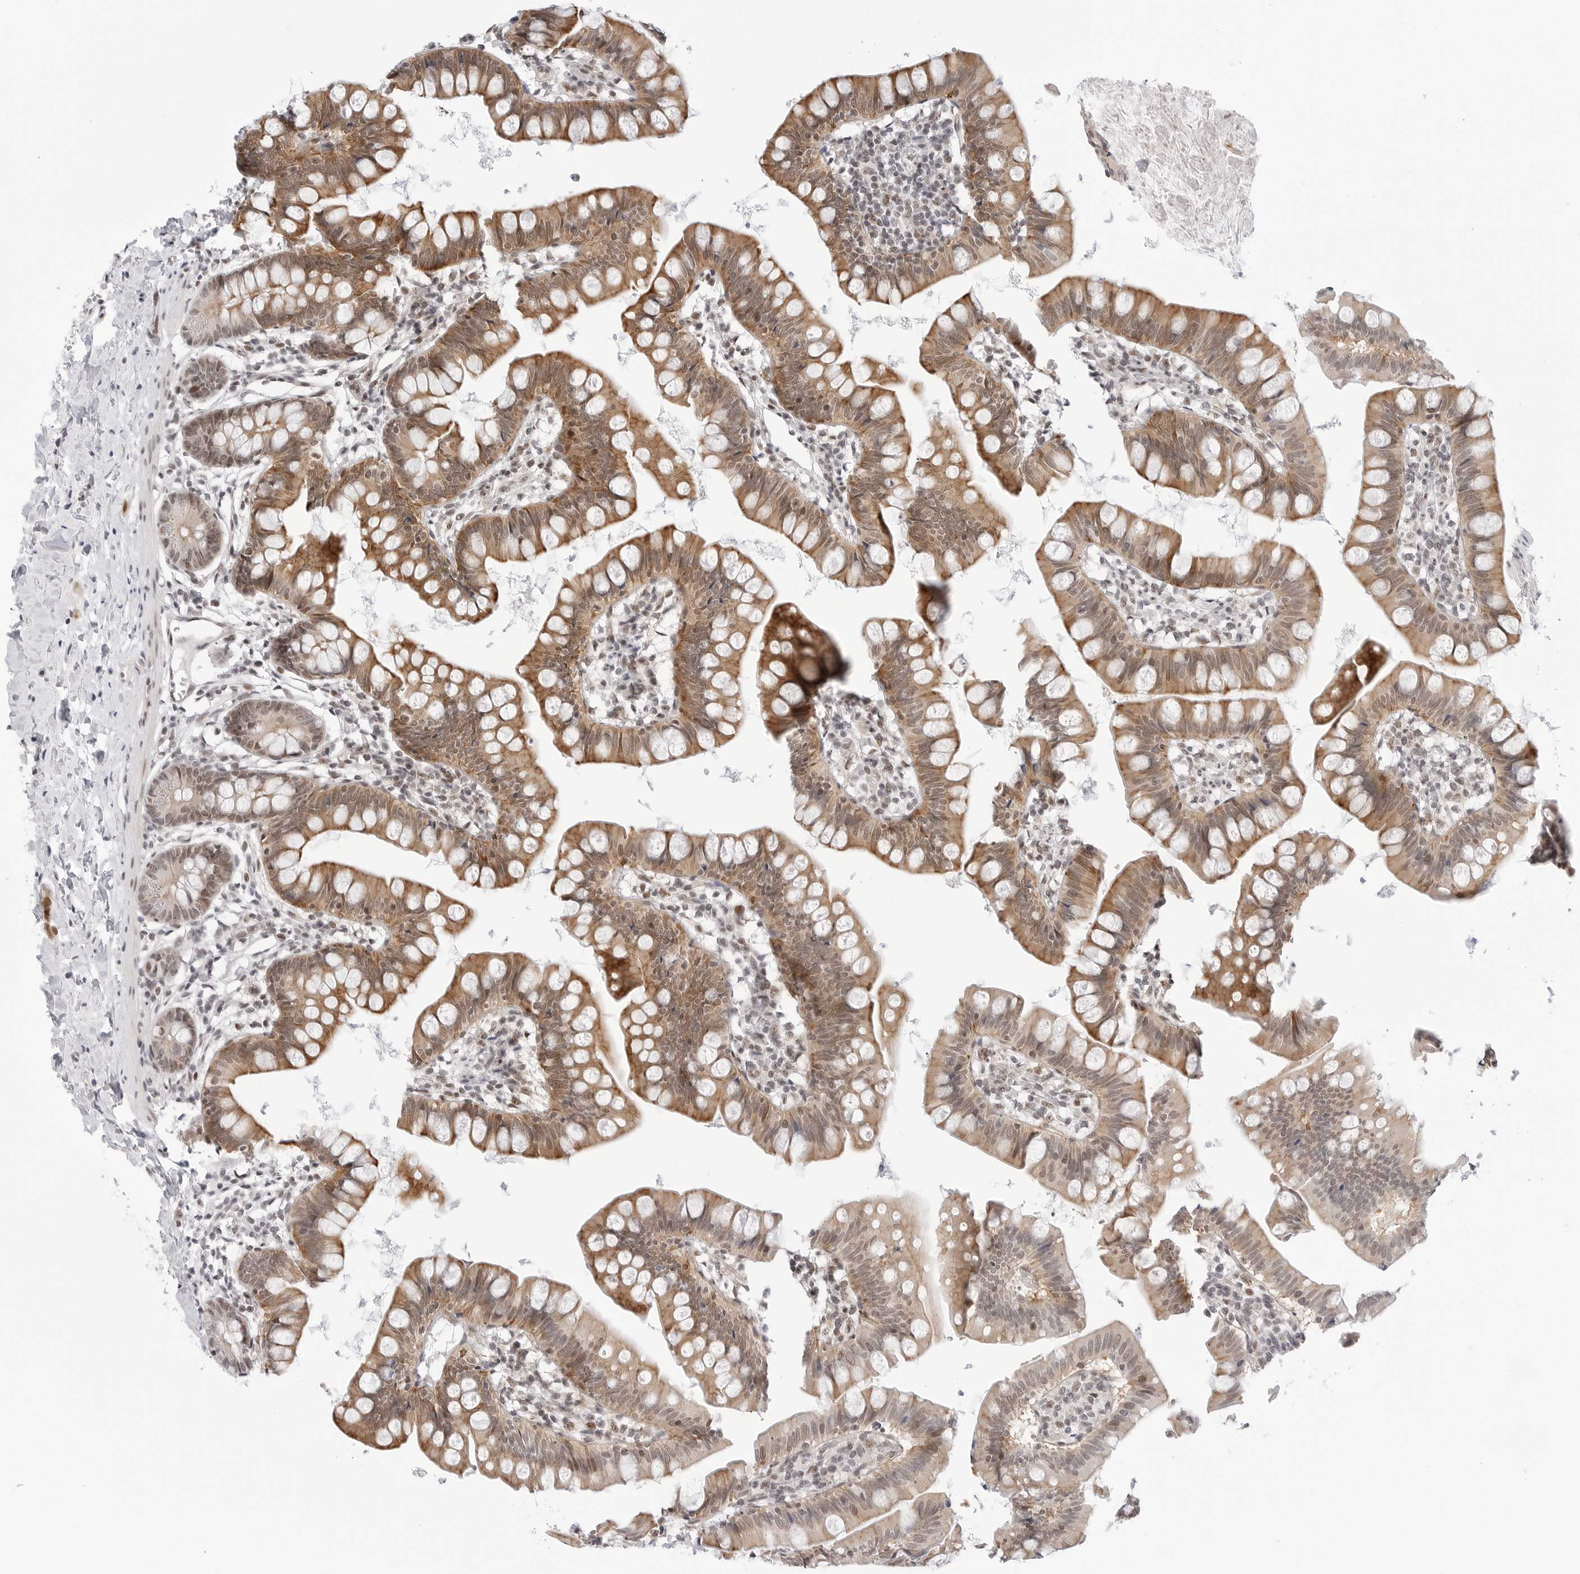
{"staining": {"intensity": "moderate", "quantity": ">75%", "location": "cytoplasmic/membranous,nuclear"}, "tissue": "small intestine", "cell_type": "Glandular cells", "image_type": "normal", "snomed": [{"axis": "morphology", "description": "Normal tissue, NOS"}, {"axis": "topography", "description": "Small intestine"}], "caption": "Immunohistochemistry staining of benign small intestine, which displays medium levels of moderate cytoplasmic/membranous,nuclear staining in approximately >75% of glandular cells indicating moderate cytoplasmic/membranous,nuclear protein expression. The staining was performed using DAB (brown) for protein detection and nuclei were counterstained in hematoxylin (blue).", "gene": "C1orf162", "patient": {"sex": "male", "age": 7}}